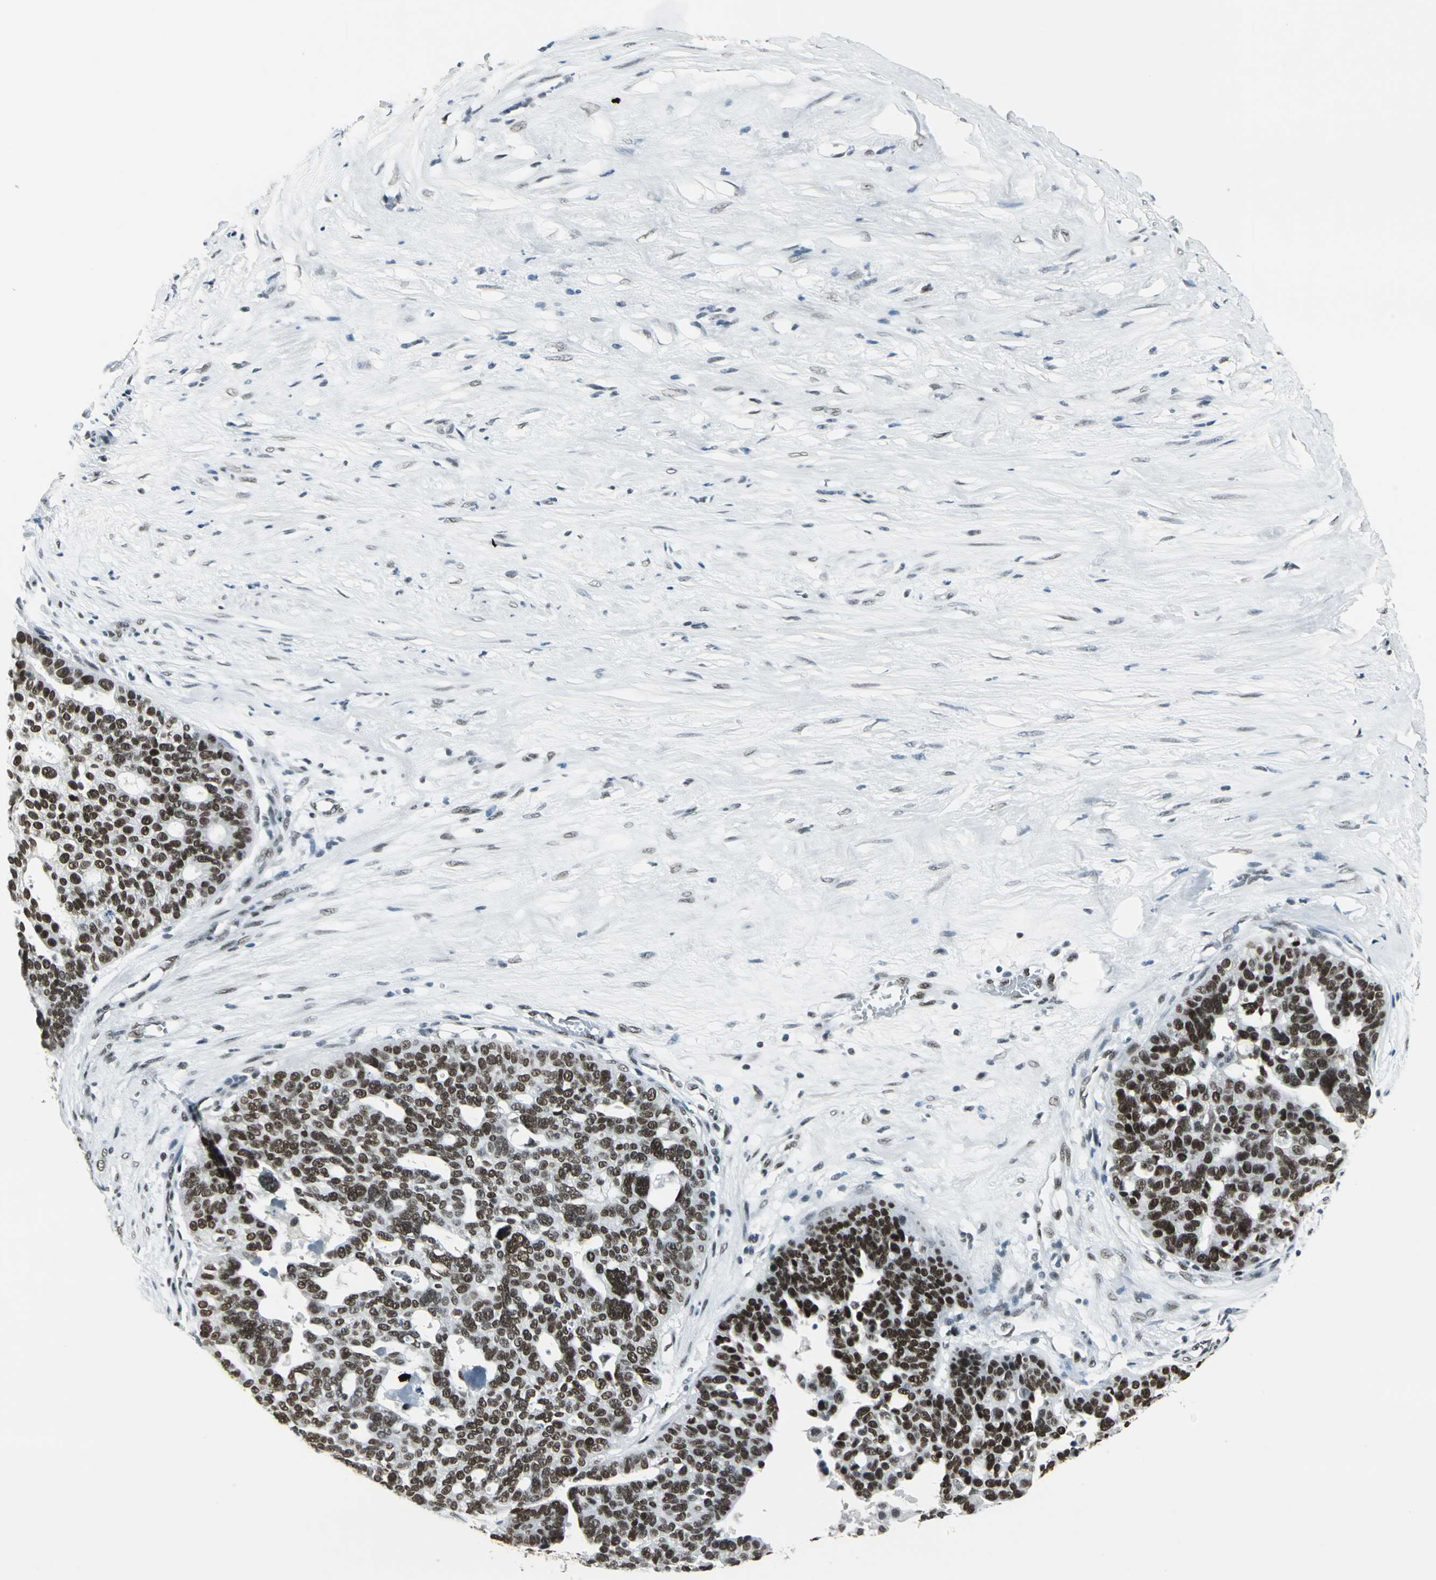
{"staining": {"intensity": "strong", "quantity": ">75%", "location": "nuclear"}, "tissue": "ovarian cancer", "cell_type": "Tumor cells", "image_type": "cancer", "snomed": [{"axis": "morphology", "description": "Cystadenocarcinoma, serous, NOS"}, {"axis": "topography", "description": "Ovary"}], "caption": "Strong nuclear protein positivity is identified in about >75% of tumor cells in ovarian cancer (serous cystadenocarcinoma).", "gene": "ADNP", "patient": {"sex": "female", "age": 59}}